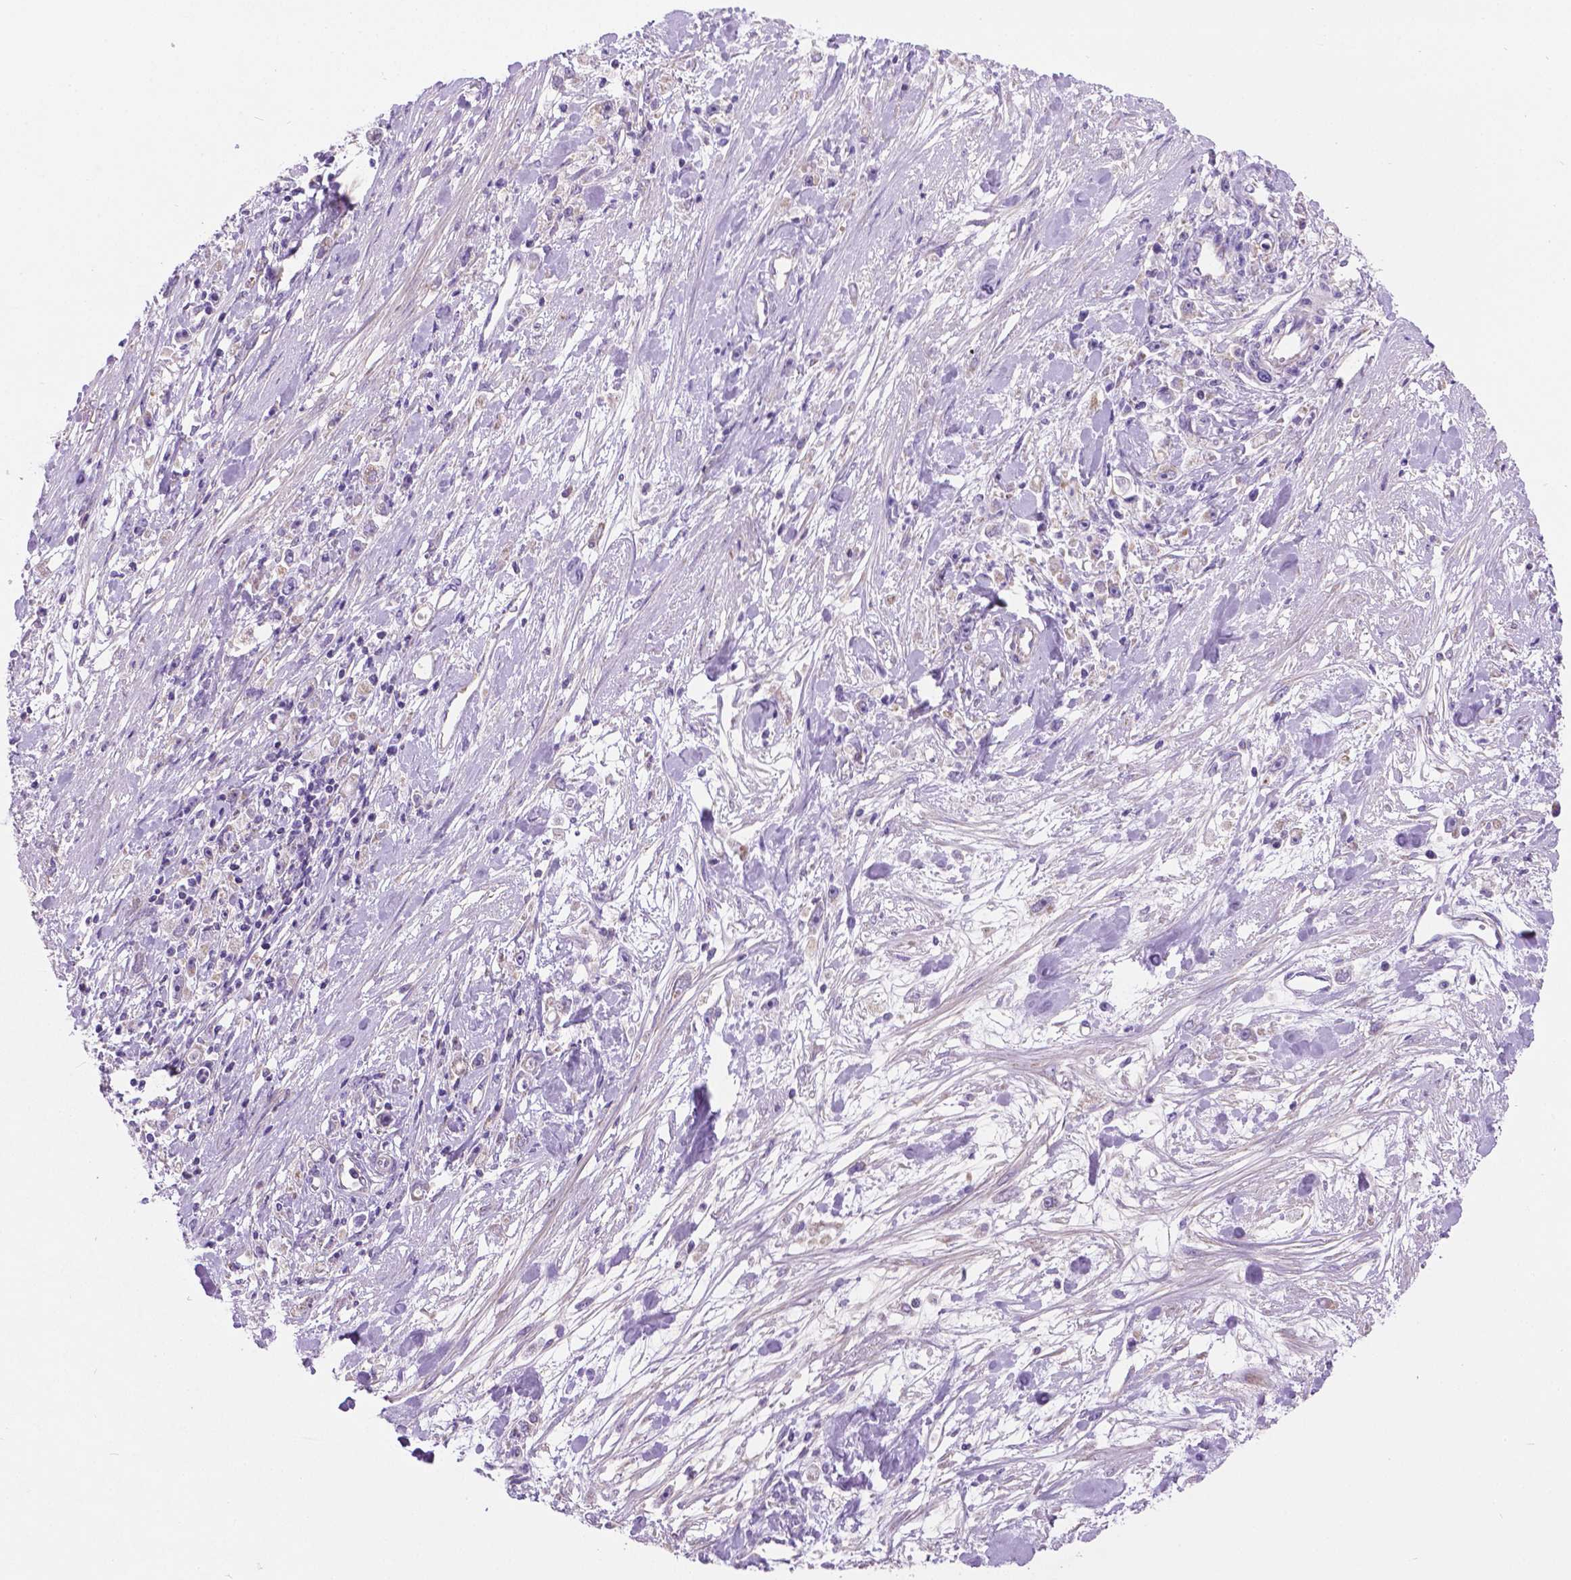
{"staining": {"intensity": "negative", "quantity": "none", "location": "none"}, "tissue": "stomach cancer", "cell_type": "Tumor cells", "image_type": "cancer", "snomed": [{"axis": "morphology", "description": "Adenocarcinoma, NOS"}, {"axis": "topography", "description": "Stomach"}], "caption": "This micrograph is of stomach adenocarcinoma stained with immunohistochemistry to label a protein in brown with the nuclei are counter-stained blue. There is no positivity in tumor cells.", "gene": "CSPG5", "patient": {"sex": "female", "age": 59}}